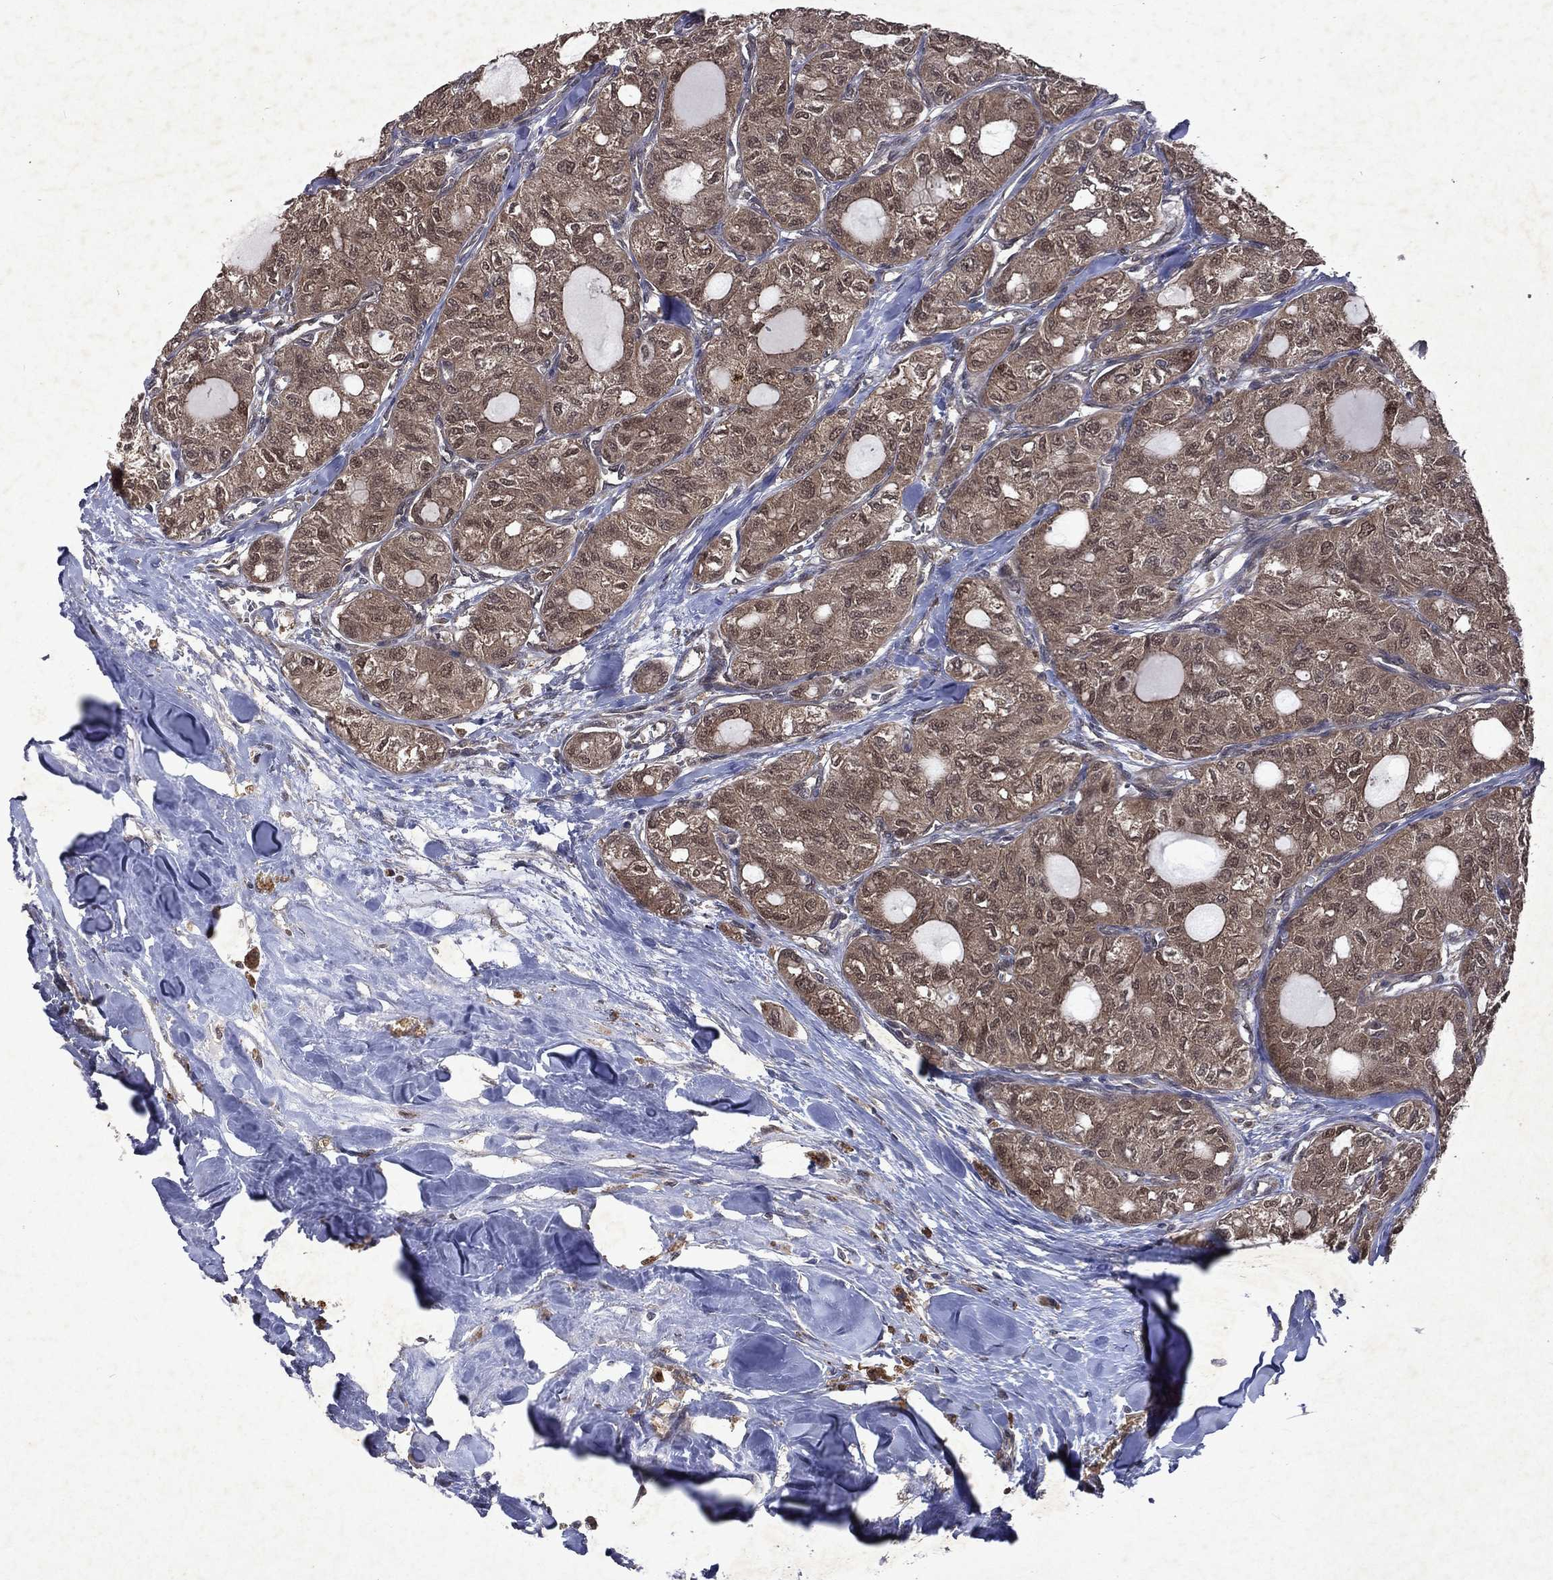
{"staining": {"intensity": "weak", "quantity": ">75%", "location": "cytoplasmic/membranous"}, "tissue": "thyroid cancer", "cell_type": "Tumor cells", "image_type": "cancer", "snomed": [{"axis": "morphology", "description": "Follicular adenoma carcinoma, NOS"}, {"axis": "topography", "description": "Thyroid gland"}], "caption": "Immunohistochemistry of thyroid follicular adenoma carcinoma exhibits low levels of weak cytoplasmic/membranous positivity in approximately >75% of tumor cells.", "gene": "MTAP", "patient": {"sex": "male", "age": 75}}